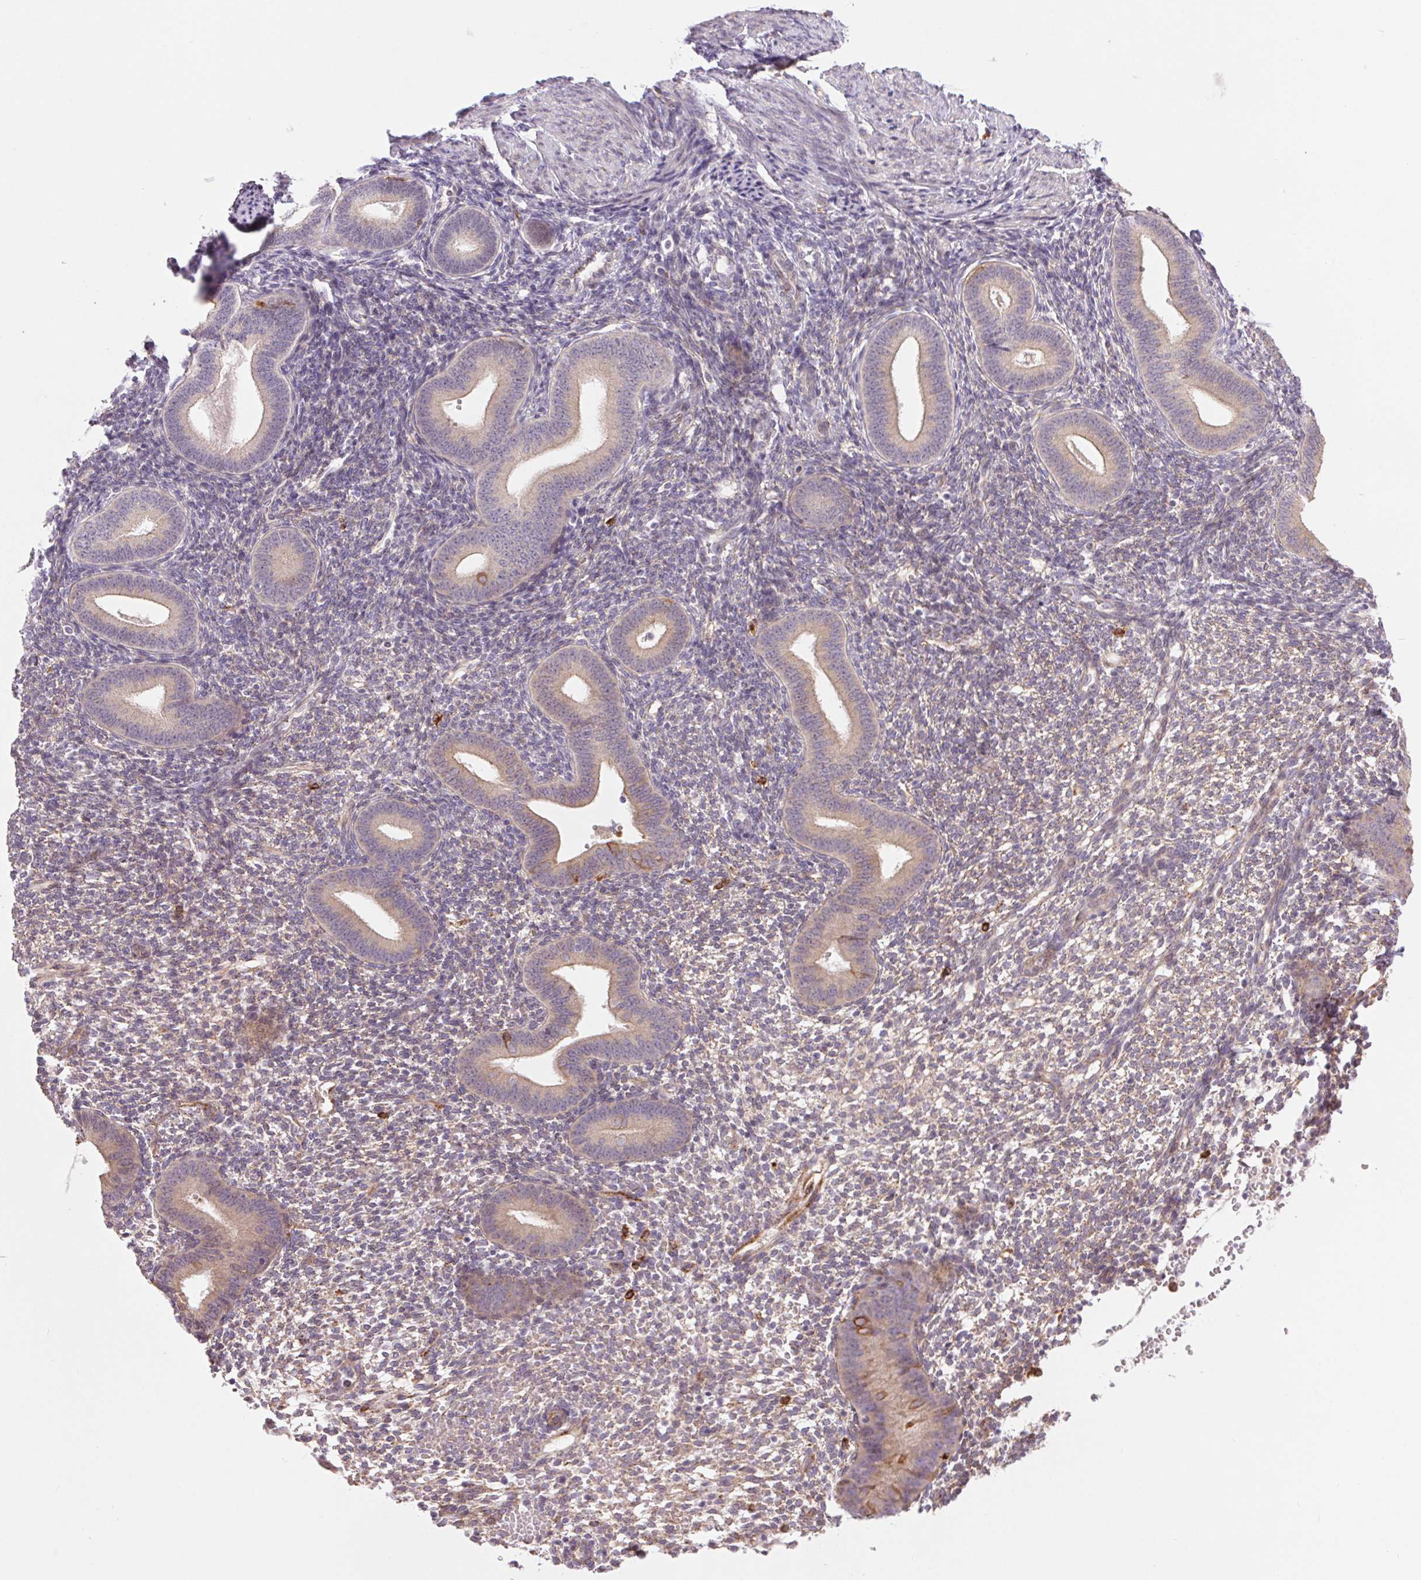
{"staining": {"intensity": "weak", "quantity": "<25%", "location": "cytoplasmic/membranous"}, "tissue": "endometrium", "cell_type": "Cells in endometrial stroma", "image_type": "normal", "snomed": [{"axis": "morphology", "description": "Normal tissue, NOS"}, {"axis": "topography", "description": "Endometrium"}], "caption": "Immunohistochemistry (IHC) image of unremarkable endometrium: endometrium stained with DAB (3,3'-diaminobenzidine) displays no significant protein expression in cells in endometrial stroma.", "gene": "METTL17", "patient": {"sex": "female", "age": 40}}